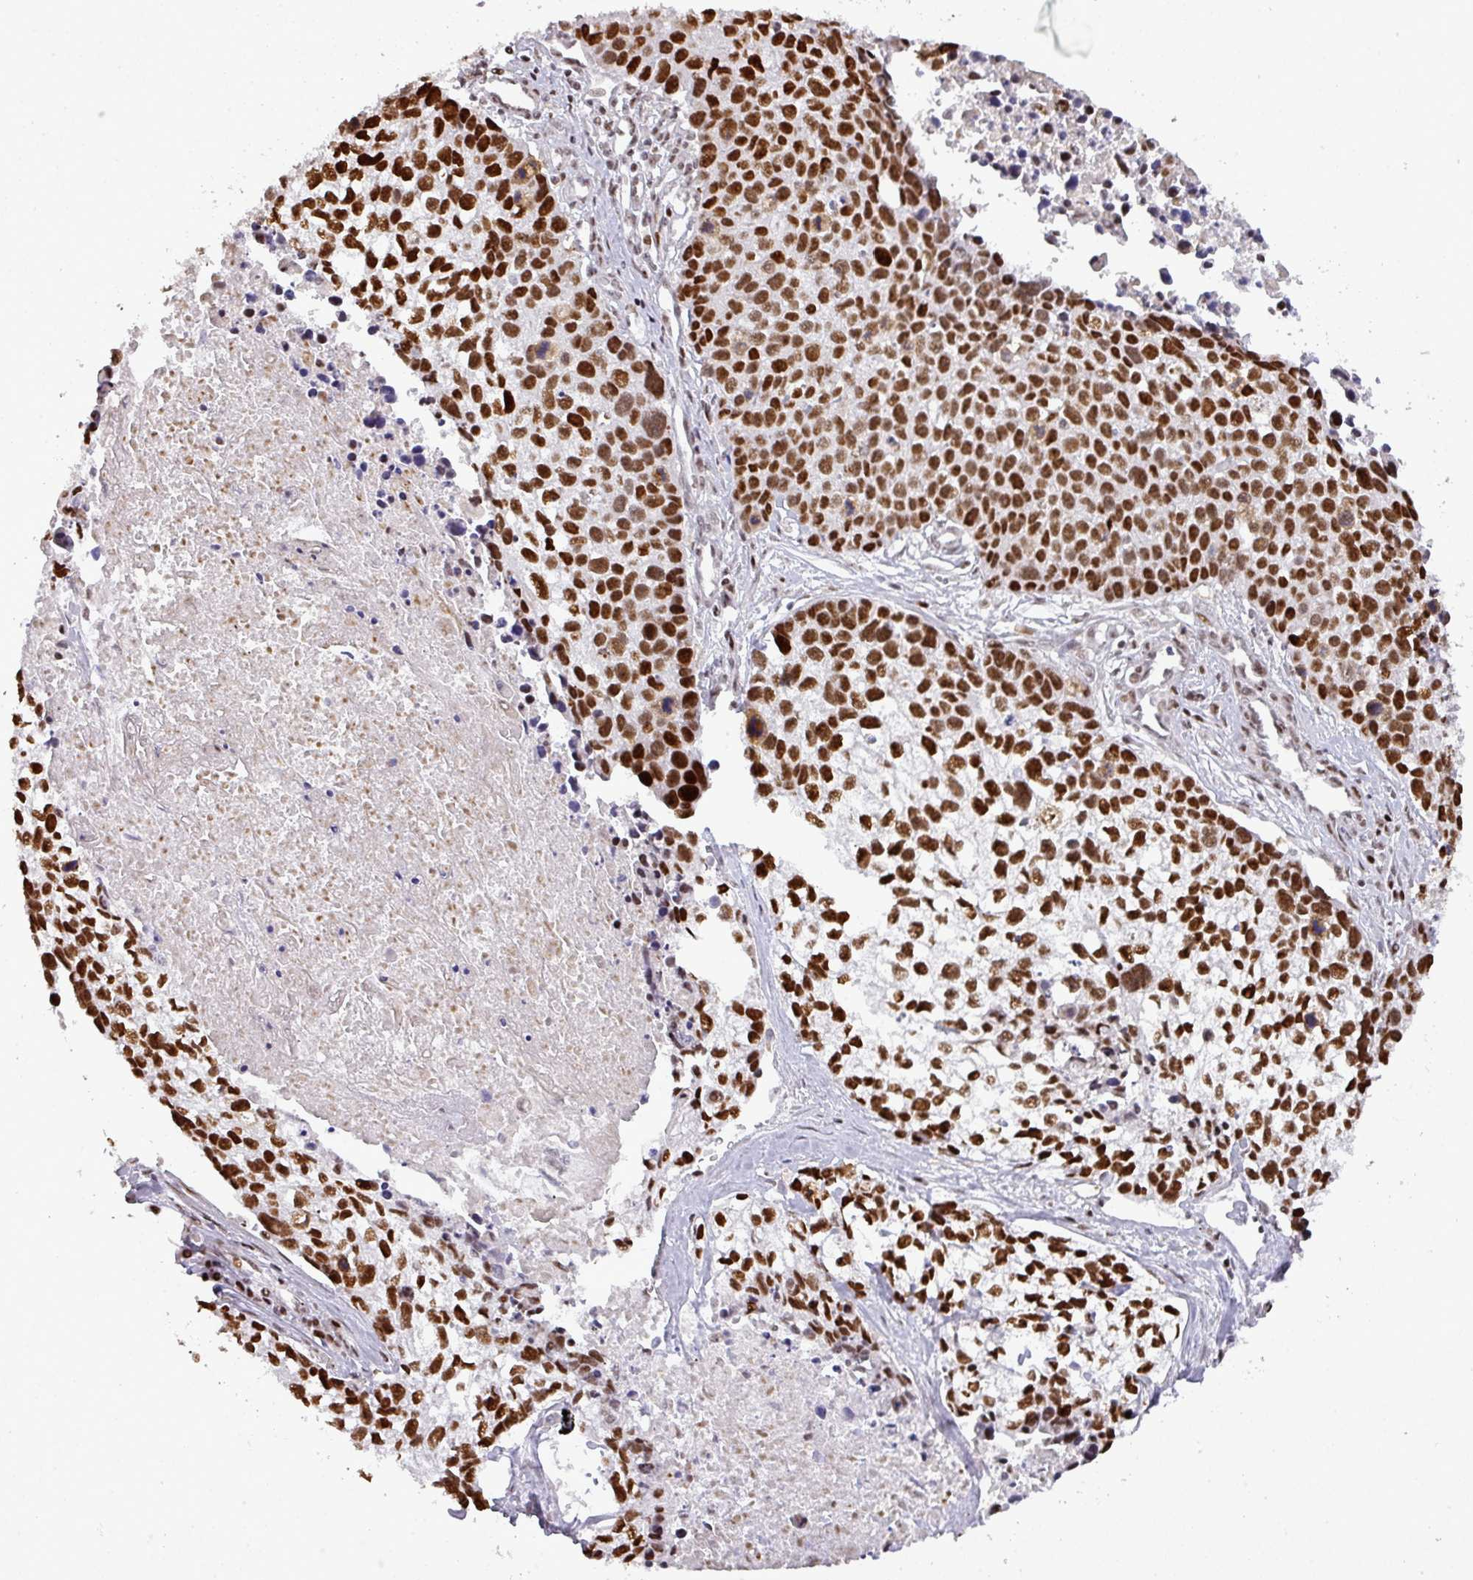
{"staining": {"intensity": "strong", "quantity": ">75%", "location": "nuclear"}, "tissue": "lung cancer", "cell_type": "Tumor cells", "image_type": "cancer", "snomed": [{"axis": "morphology", "description": "Squamous cell carcinoma, NOS"}, {"axis": "topography", "description": "Lung"}], "caption": "Lung cancer (squamous cell carcinoma) stained with IHC exhibits strong nuclear staining in approximately >75% of tumor cells. (DAB (3,3'-diaminobenzidine) = brown stain, brightfield microscopy at high magnification).", "gene": "MYSM1", "patient": {"sex": "male", "age": 74}}